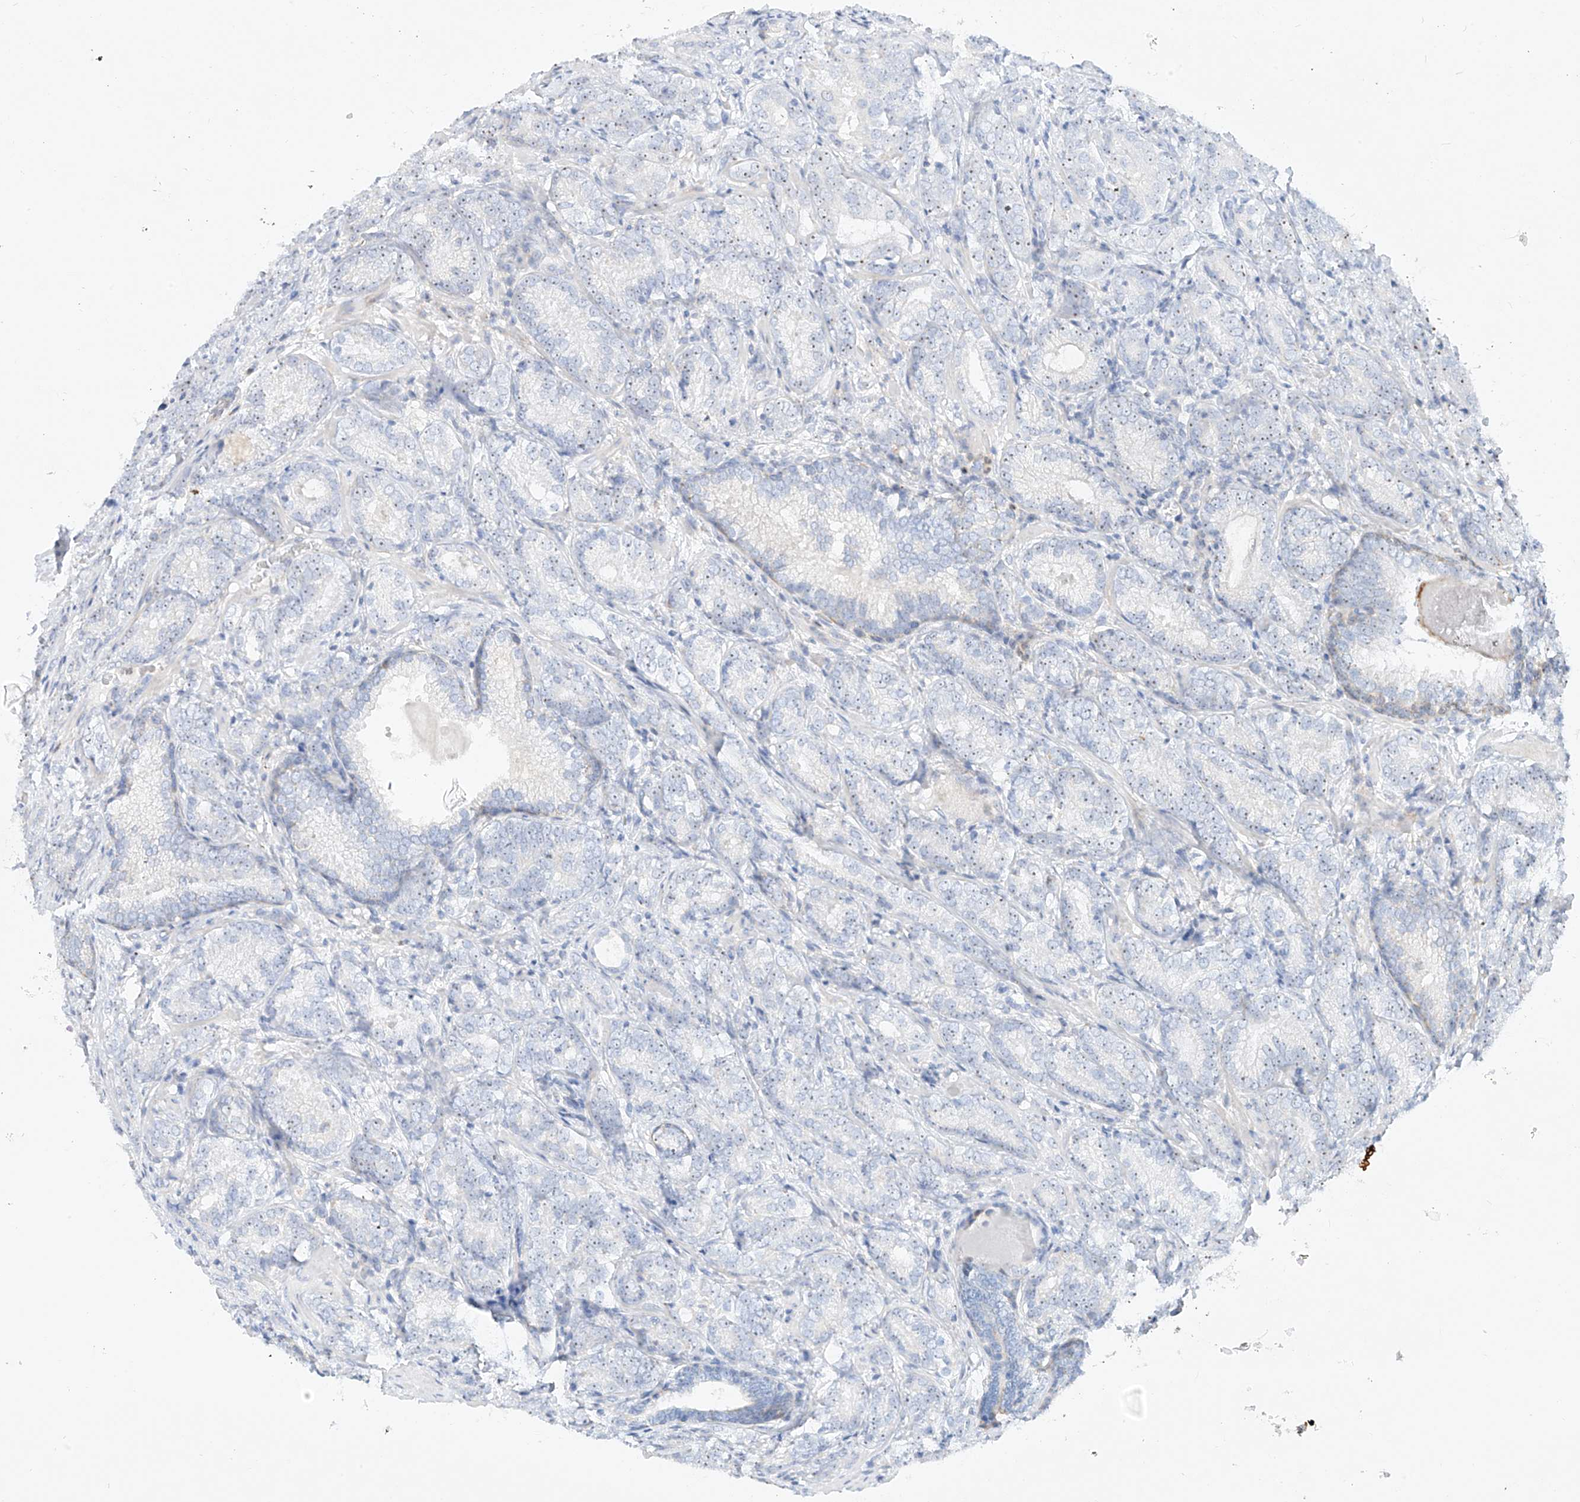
{"staining": {"intensity": "negative", "quantity": "none", "location": "none"}, "tissue": "prostate cancer", "cell_type": "Tumor cells", "image_type": "cancer", "snomed": [{"axis": "morphology", "description": "Adenocarcinoma, High grade"}, {"axis": "topography", "description": "Prostate"}], "caption": "The immunohistochemistry (IHC) micrograph has no significant staining in tumor cells of prostate cancer tissue.", "gene": "SNU13", "patient": {"sex": "male", "age": 66}}